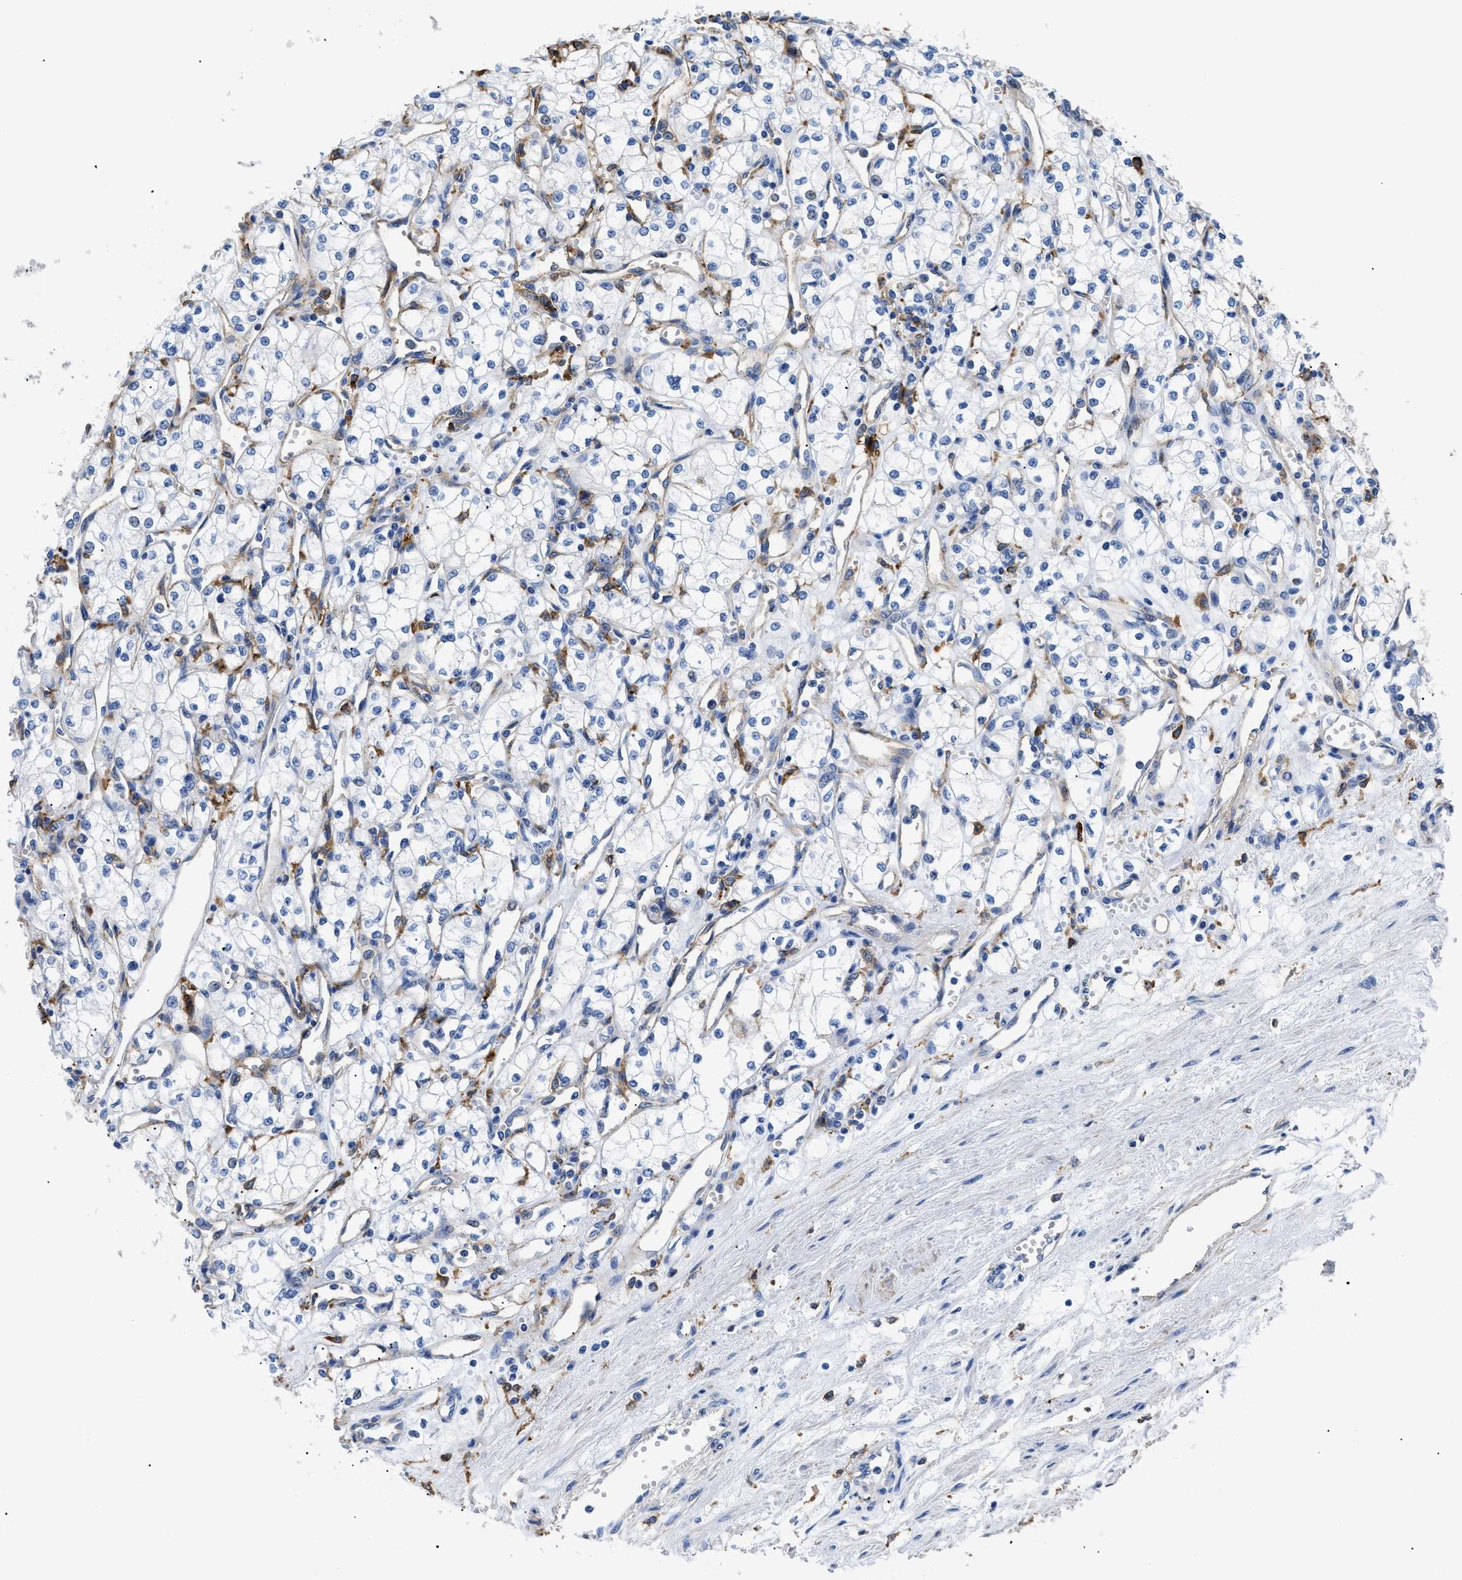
{"staining": {"intensity": "negative", "quantity": "none", "location": "none"}, "tissue": "renal cancer", "cell_type": "Tumor cells", "image_type": "cancer", "snomed": [{"axis": "morphology", "description": "Adenocarcinoma, NOS"}, {"axis": "topography", "description": "Kidney"}], "caption": "Renal cancer was stained to show a protein in brown. There is no significant expression in tumor cells. The staining was performed using DAB to visualize the protein expression in brown, while the nuclei were stained in blue with hematoxylin (Magnification: 20x).", "gene": "HLA-DPA1", "patient": {"sex": "male", "age": 59}}